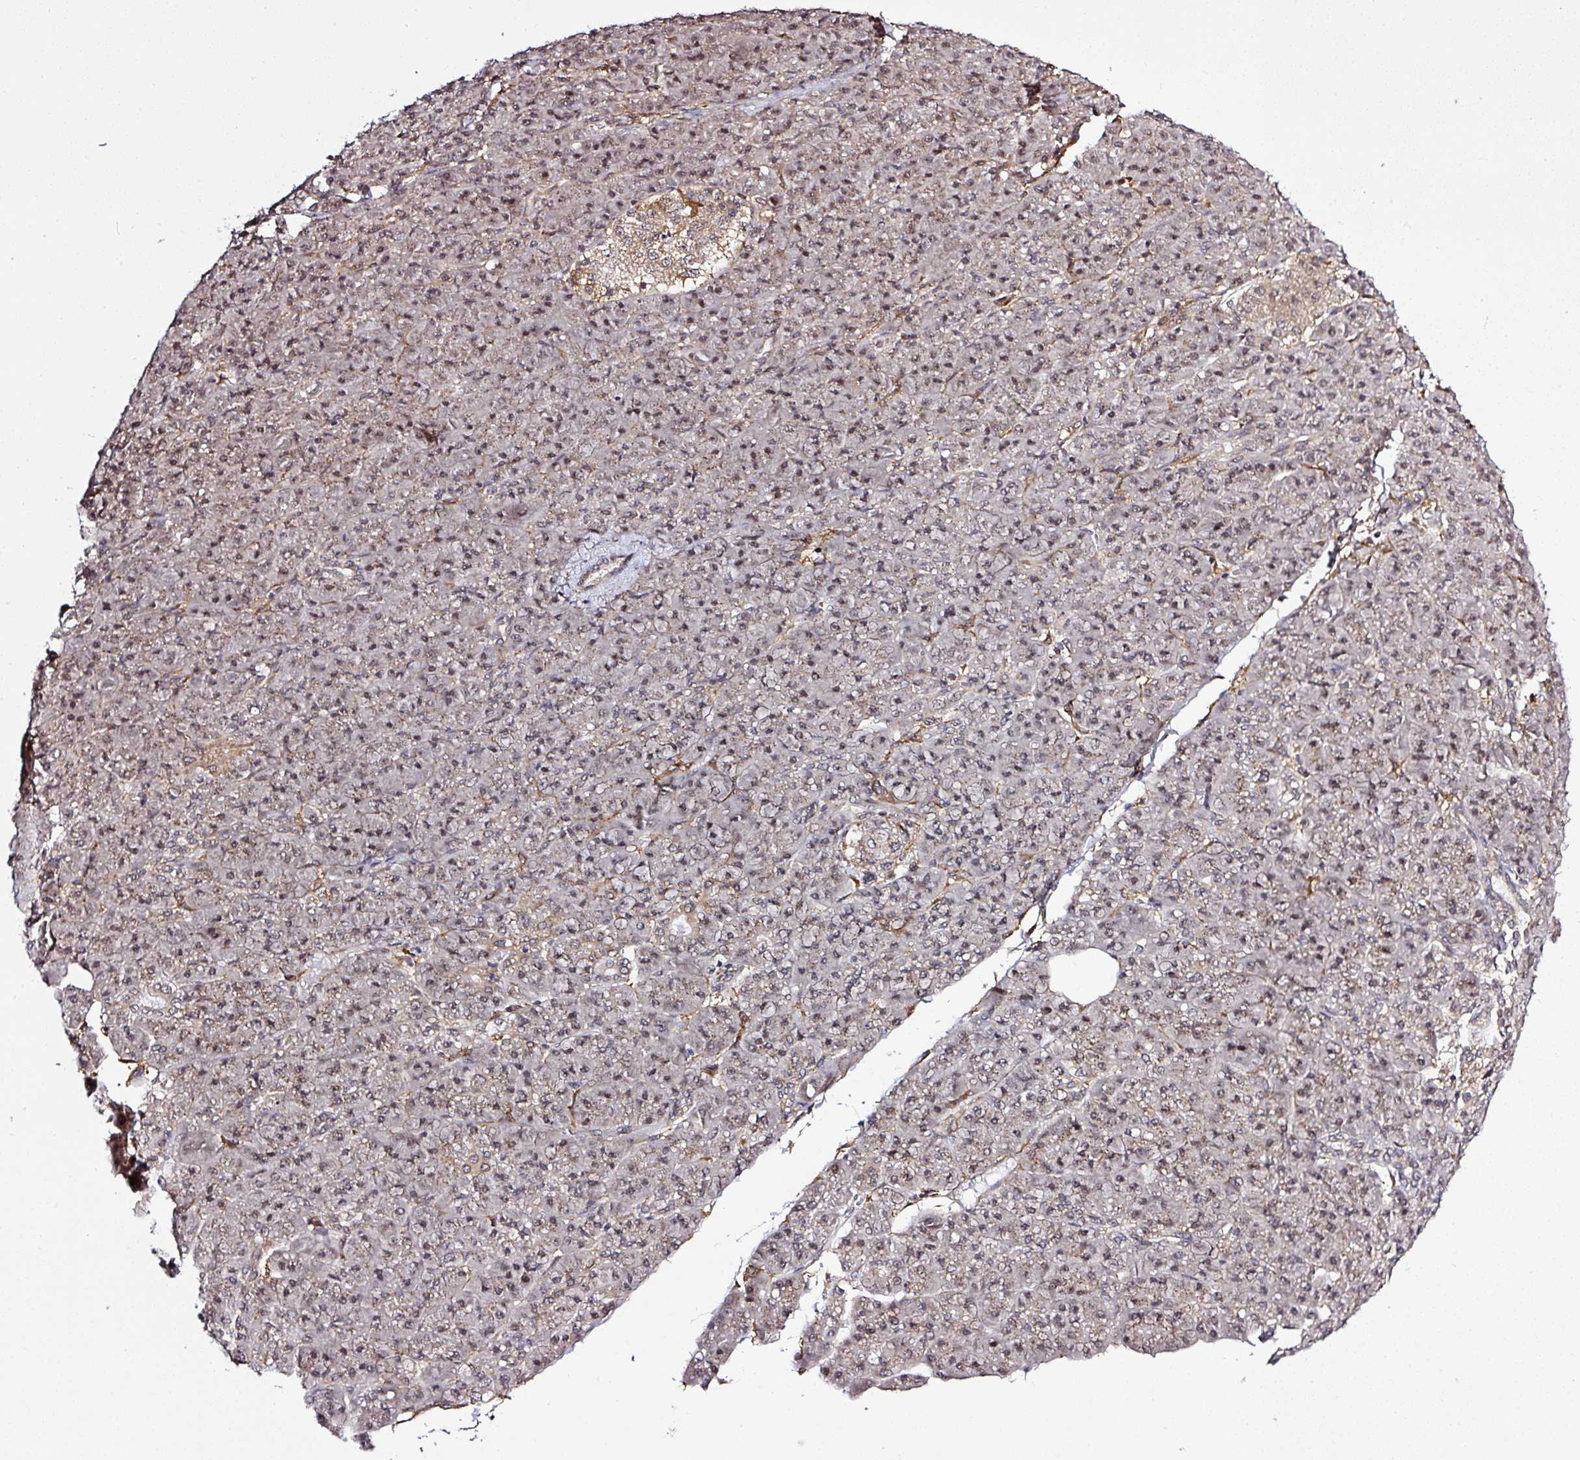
{"staining": {"intensity": "negative", "quantity": "none", "location": "none"}, "tissue": "pancreatic cancer", "cell_type": "Tumor cells", "image_type": "cancer", "snomed": [{"axis": "morphology", "description": "Adenocarcinoma, NOS"}, {"axis": "topography", "description": "Pancreas"}], "caption": "A high-resolution image shows immunohistochemistry (IHC) staining of pancreatic cancer (adenocarcinoma), which shows no significant expression in tumor cells.", "gene": "FAM153A", "patient": {"sex": "male", "age": 61}}